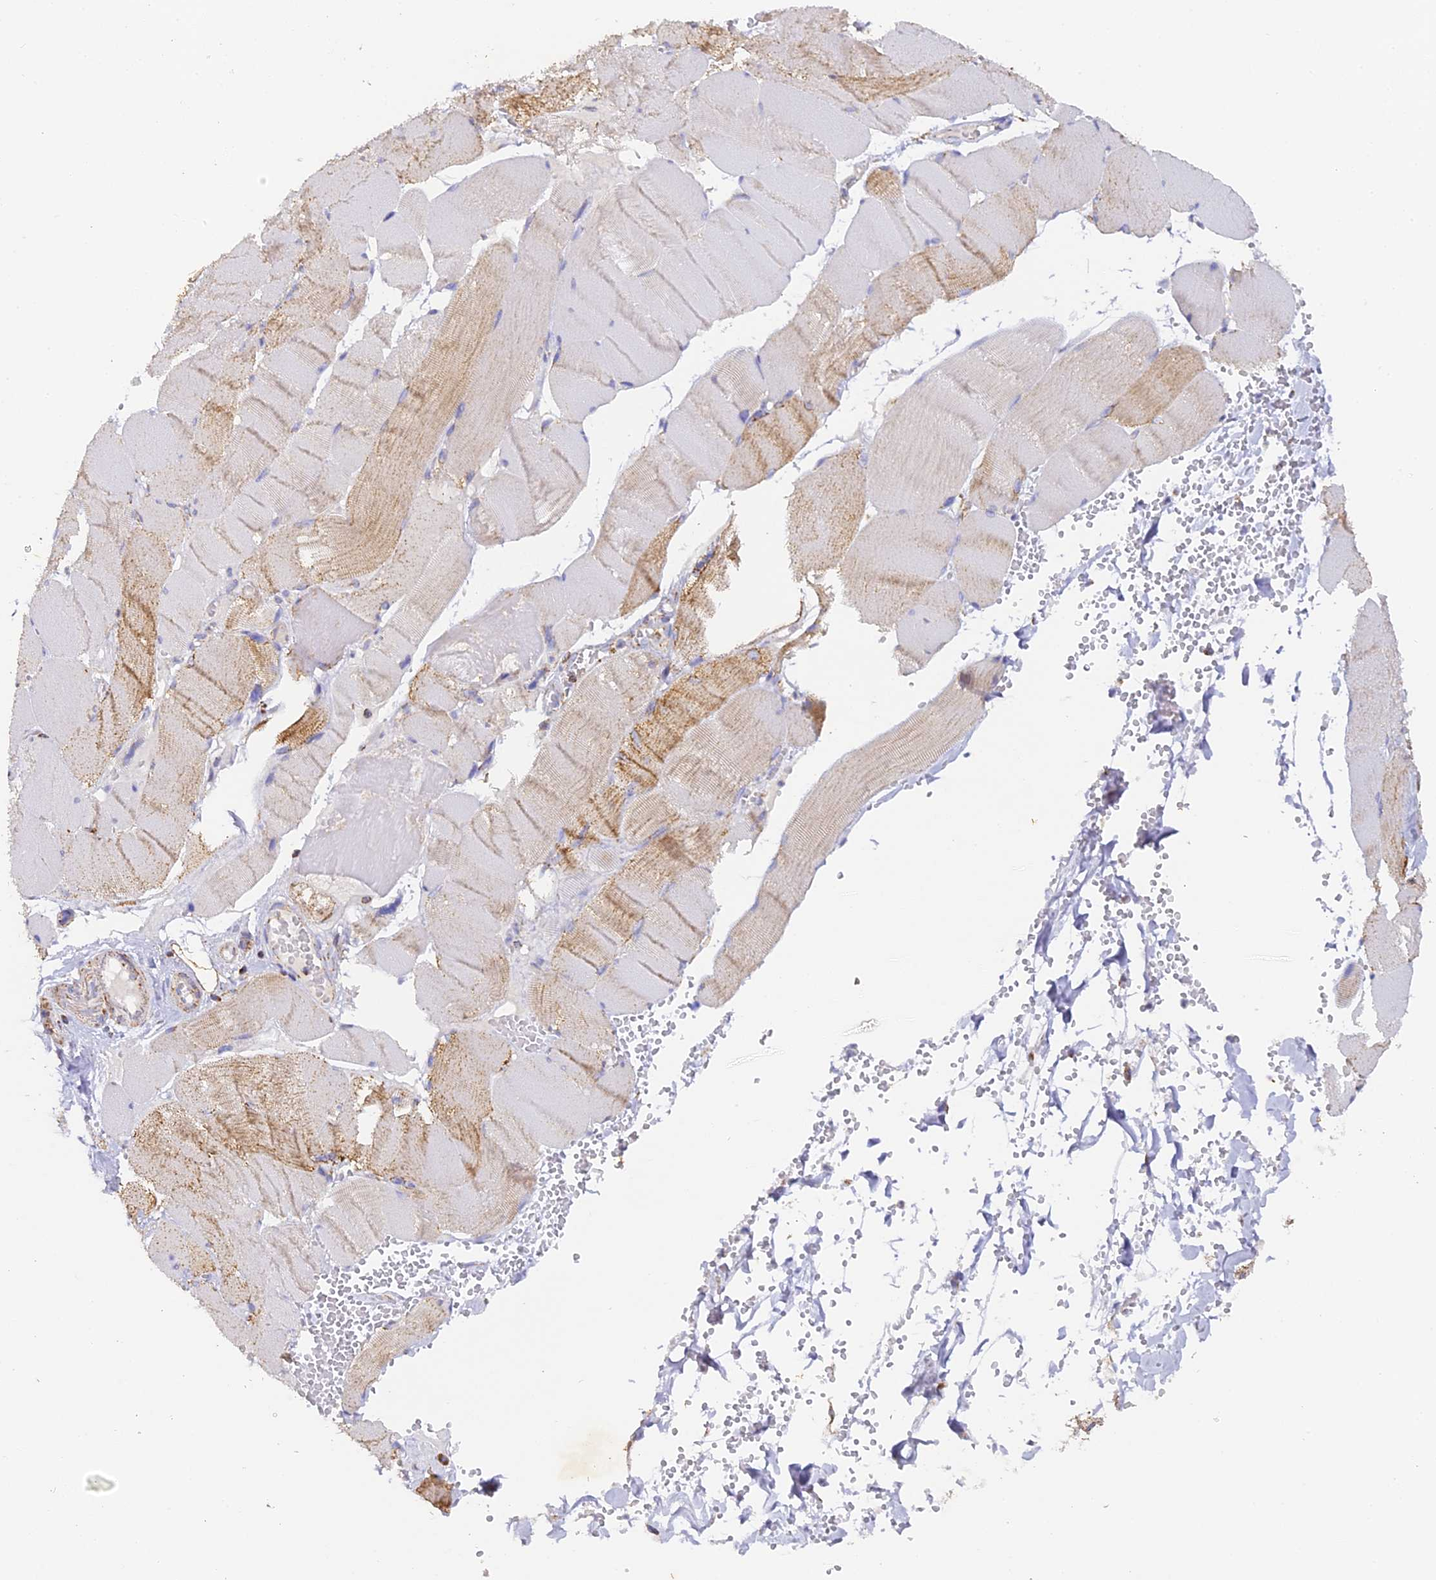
{"staining": {"intensity": "negative", "quantity": "none", "location": "none"}, "tissue": "adipose tissue", "cell_type": "Adipocytes", "image_type": "normal", "snomed": [{"axis": "morphology", "description": "Normal tissue, NOS"}, {"axis": "topography", "description": "Skeletal muscle"}, {"axis": "topography", "description": "Peripheral nerve tissue"}], "caption": "A high-resolution photomicrograph shows IHC staining of benign adipose tissue, which demonstrates no significant expression in adipocytes.", "gene": "DONSON", "patient": {"sex": "female", "age": 55}}